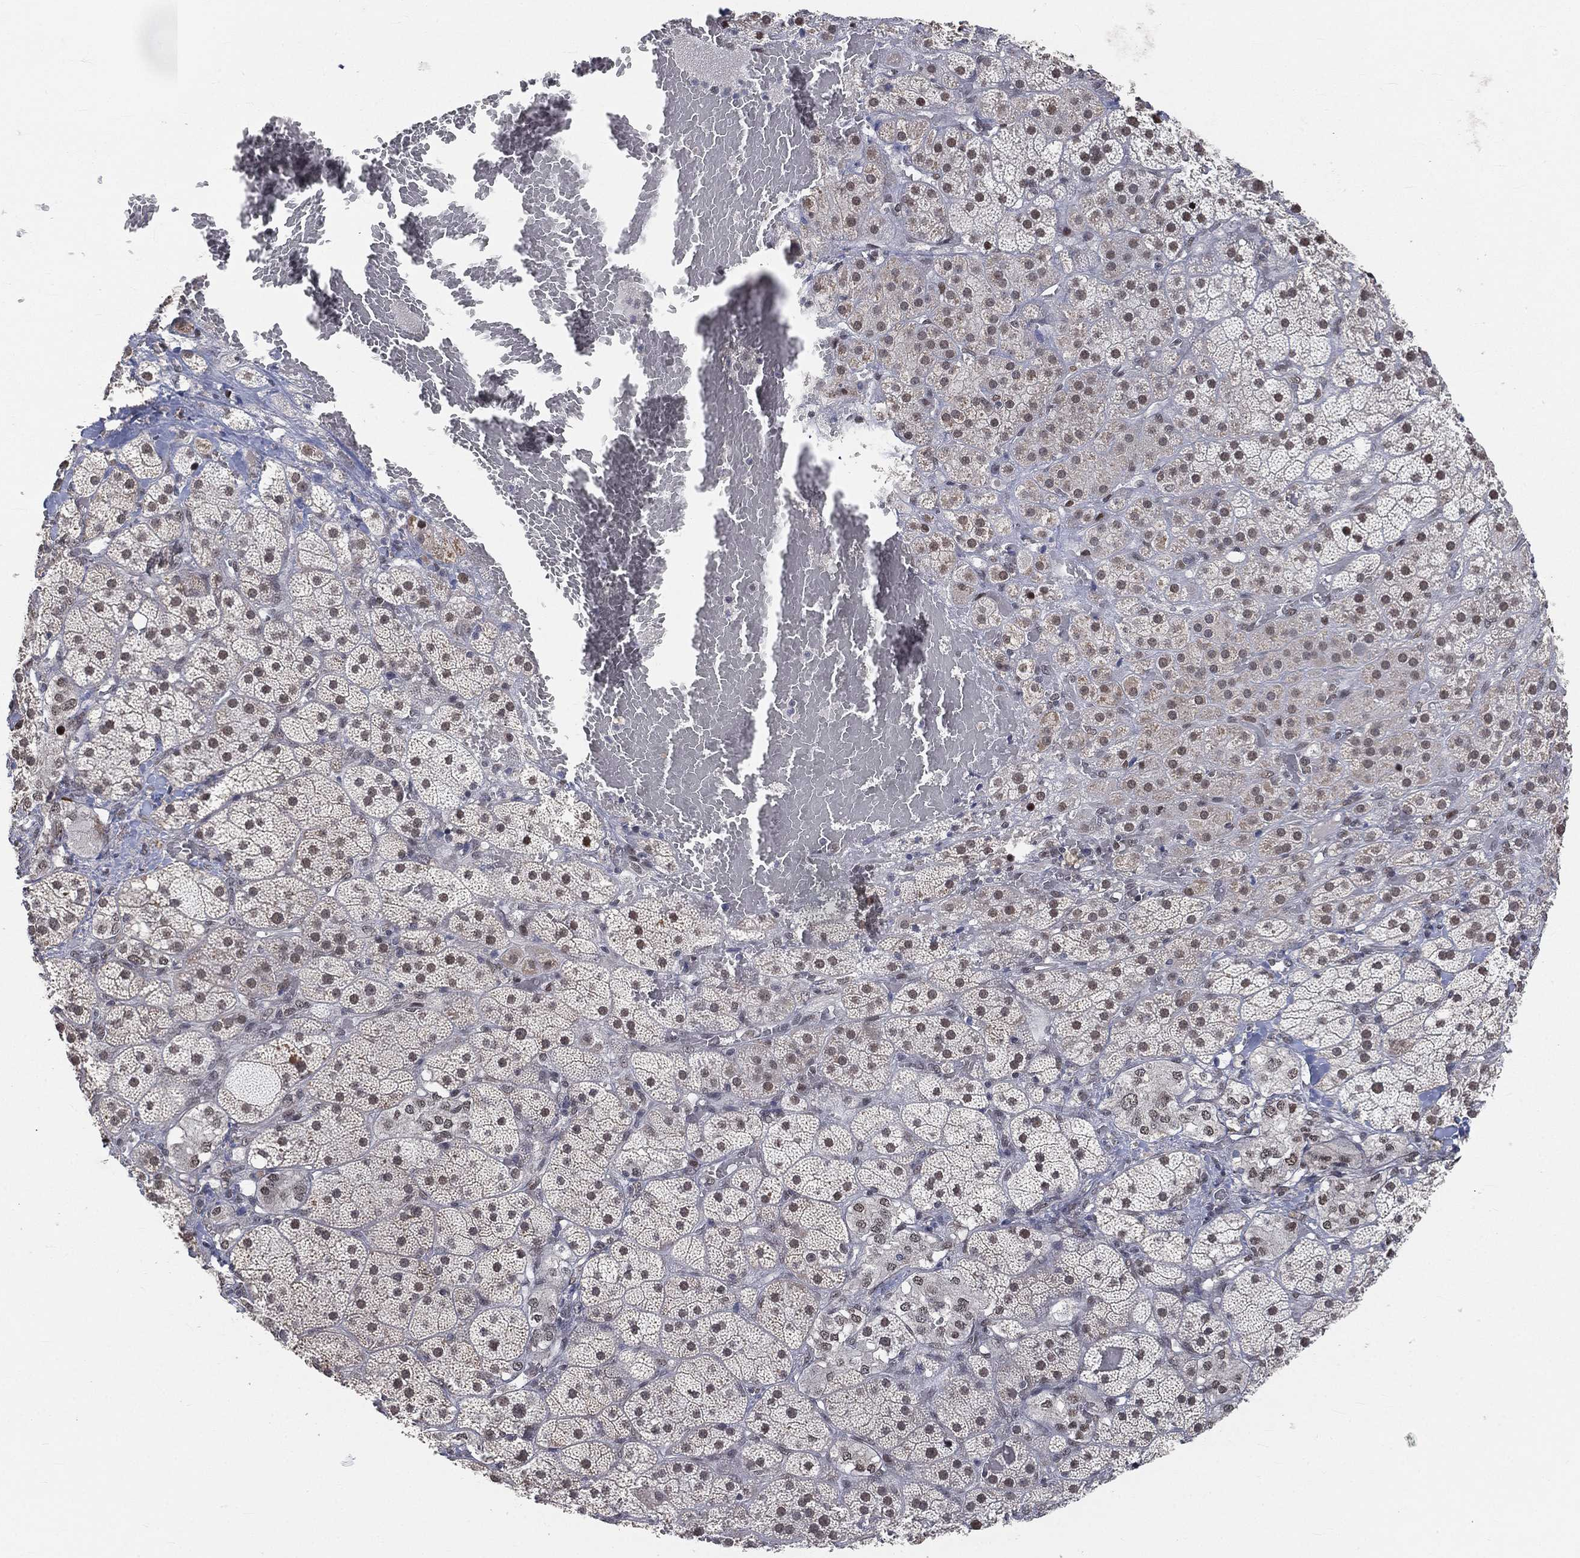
{"staining": {"intensity": "moderate", "quantity": "<25%", "location": "nuclear"}, "tissue": "adrenal gland", "cell_type": "Glandular cells", "image_type": "normal", "snomed": [{"axis": "morphology", "description": "Normal tissue, NOS"}, {"axis": "topography", "description": "Adrenal gland"}], "caption": "Adrenal gland stained for a protein reveals moderate nuclear positivity in glandular cells. Immunohistochemistry (ihc) stains the protein in brown and the nuclei are stained blue.", "gene": "YLPM1", "patient": {"sex": "male", "age": 57}}